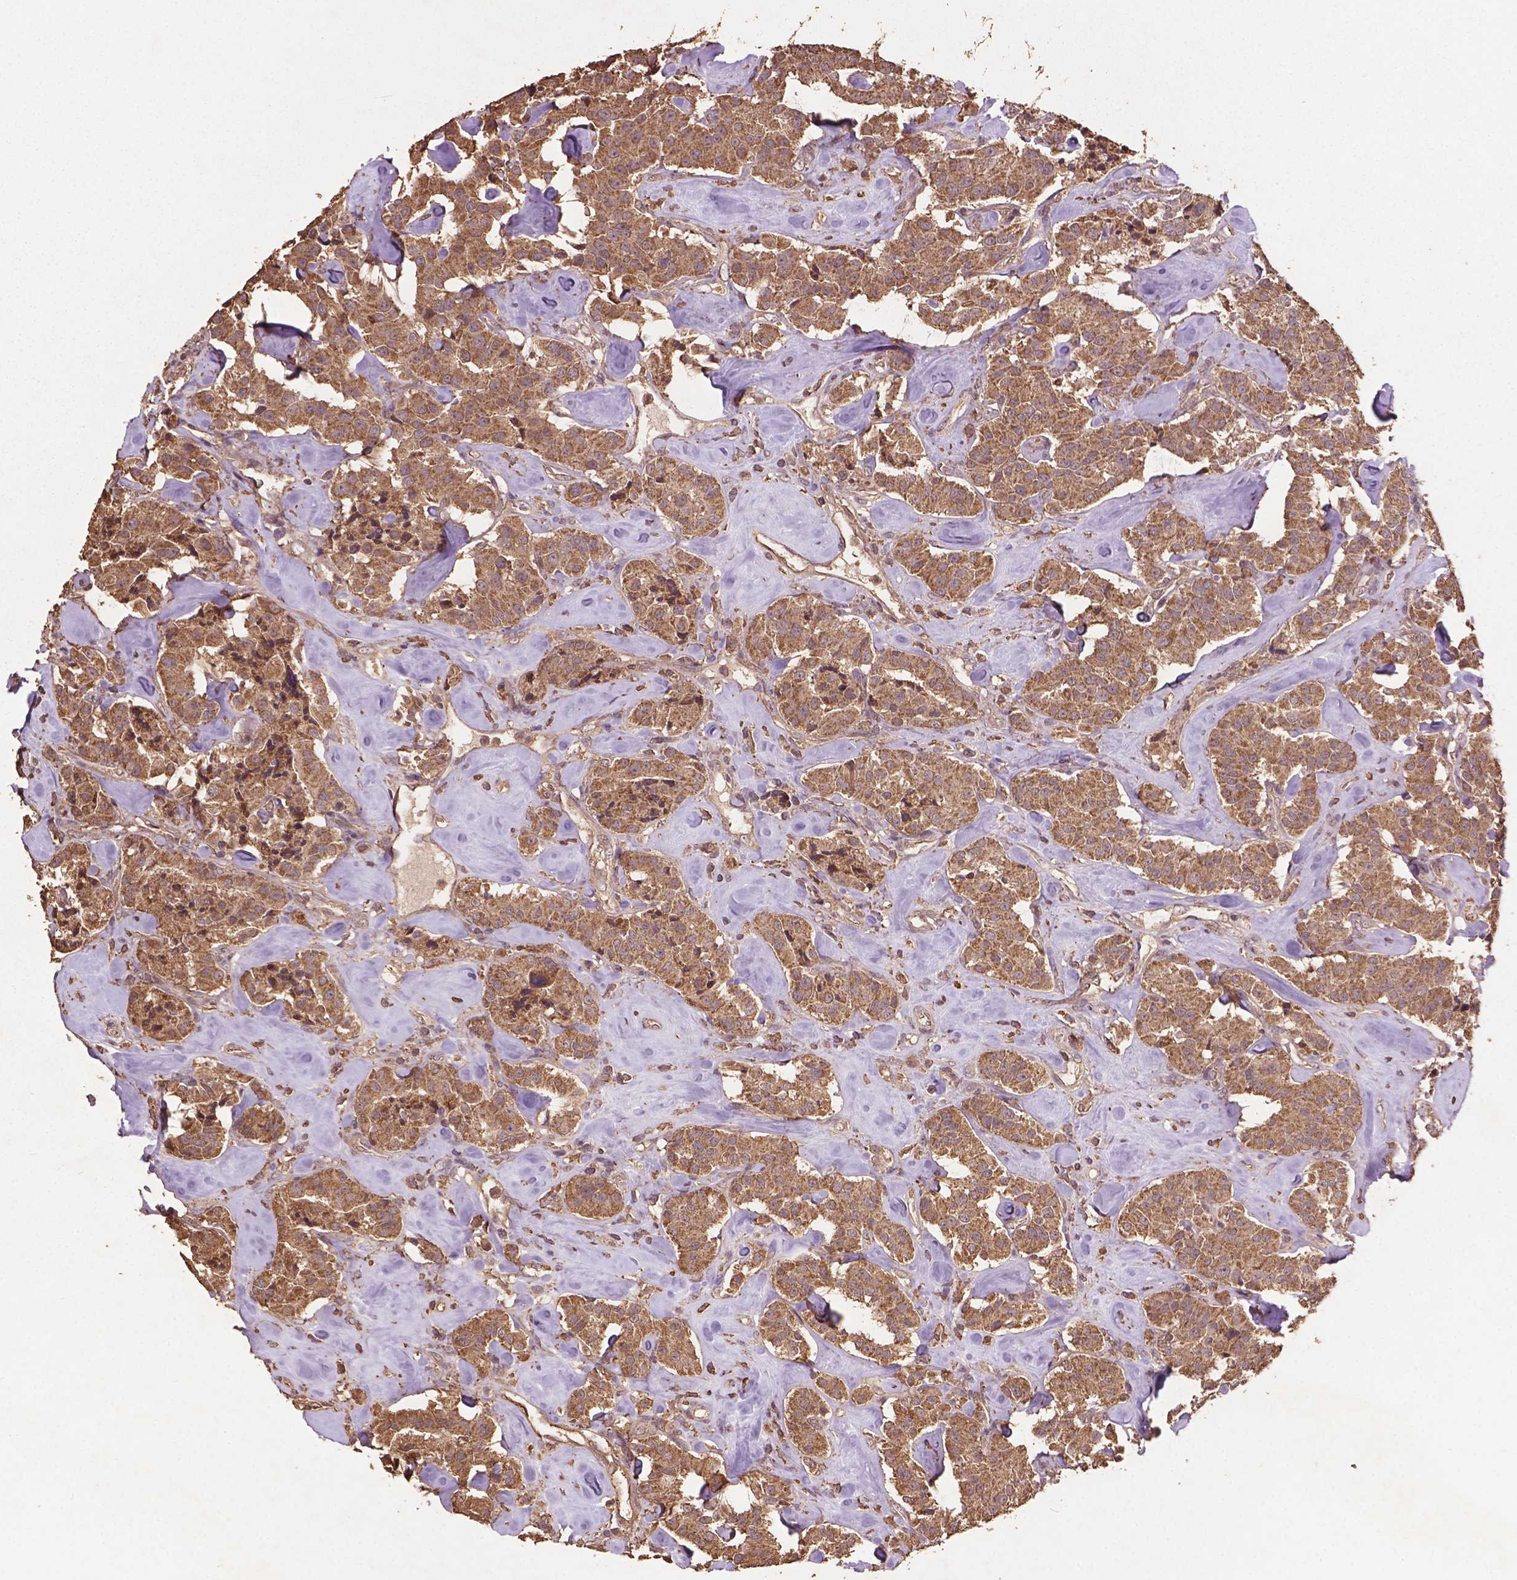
{"staining": {"intensity": "moderate", "quantity": ">75%", "location": "cytoplasmic/membranous"}, "tissue": "carcinoid", "cell_type": "Tumor cells", "image_type": "cancer", "snomed": [{"axis": "morphology", "description": "Carcinoid, malignant, NOS"}, {"axis": "topography", "description": "Pancreas"}], "caption": "Approximately >75% of tumor cells in human carcinoid exhibit moderate cytoplasmic/membranous protein staining as visualized by brown immunohistochemical staining.", "gene": "BABAM1", "patient": {"sex": "male", "age": 41}}